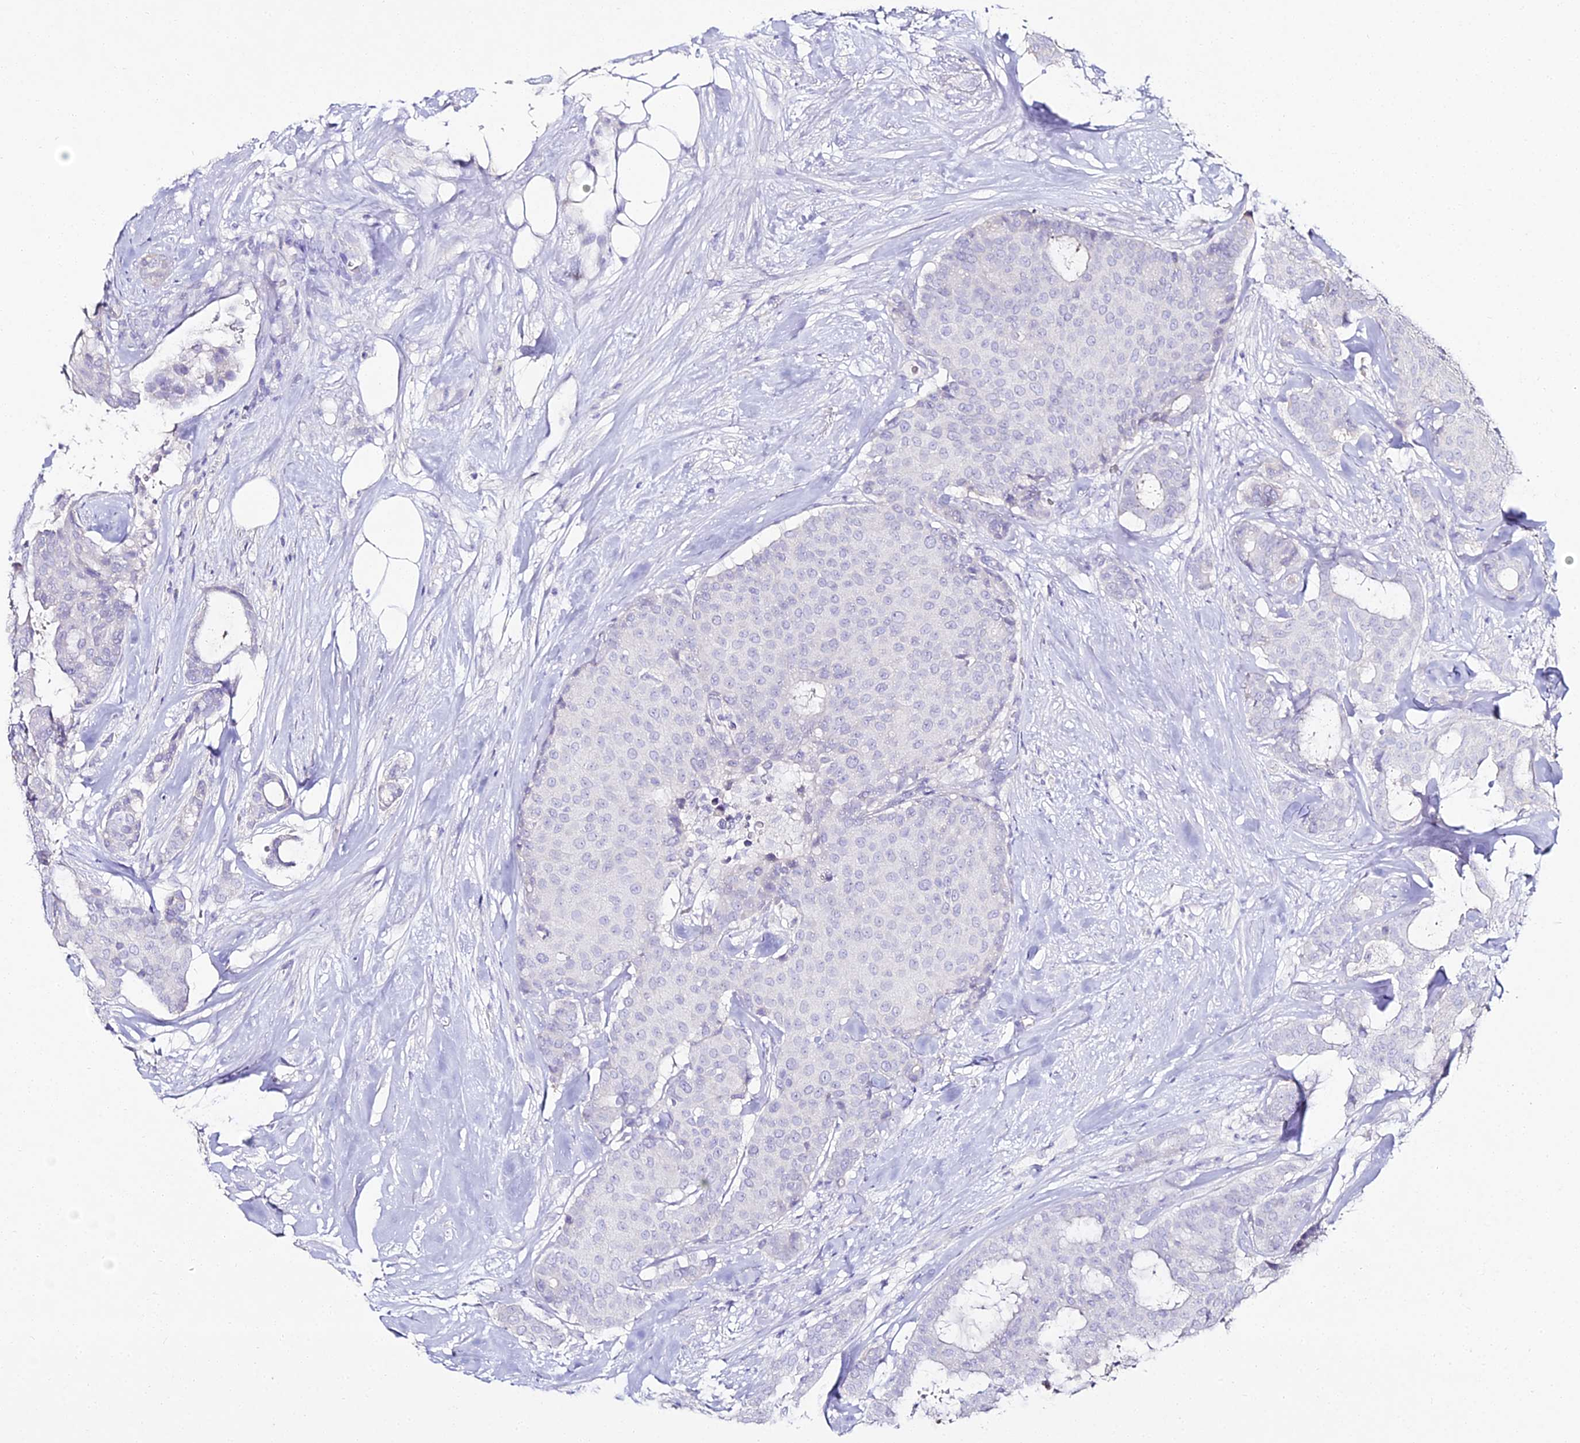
{"staining": {"intensity": "negative", "quantity": "none", "location": "none"}, "tissue": "breast cancer", "cell_type": "Tumor cells", "image_type": "cancer", "snomed": [{"axis": "morphology", "description": "Duct carcinoma"}, {"axis": "topography", "description": "Breast"}], "caption": "Tumor cells show no significant positivity in breast cancer (invasive ductal carcinoma).", "gene": "ALPG", "patient": {"sex": "female", "age": 75}}